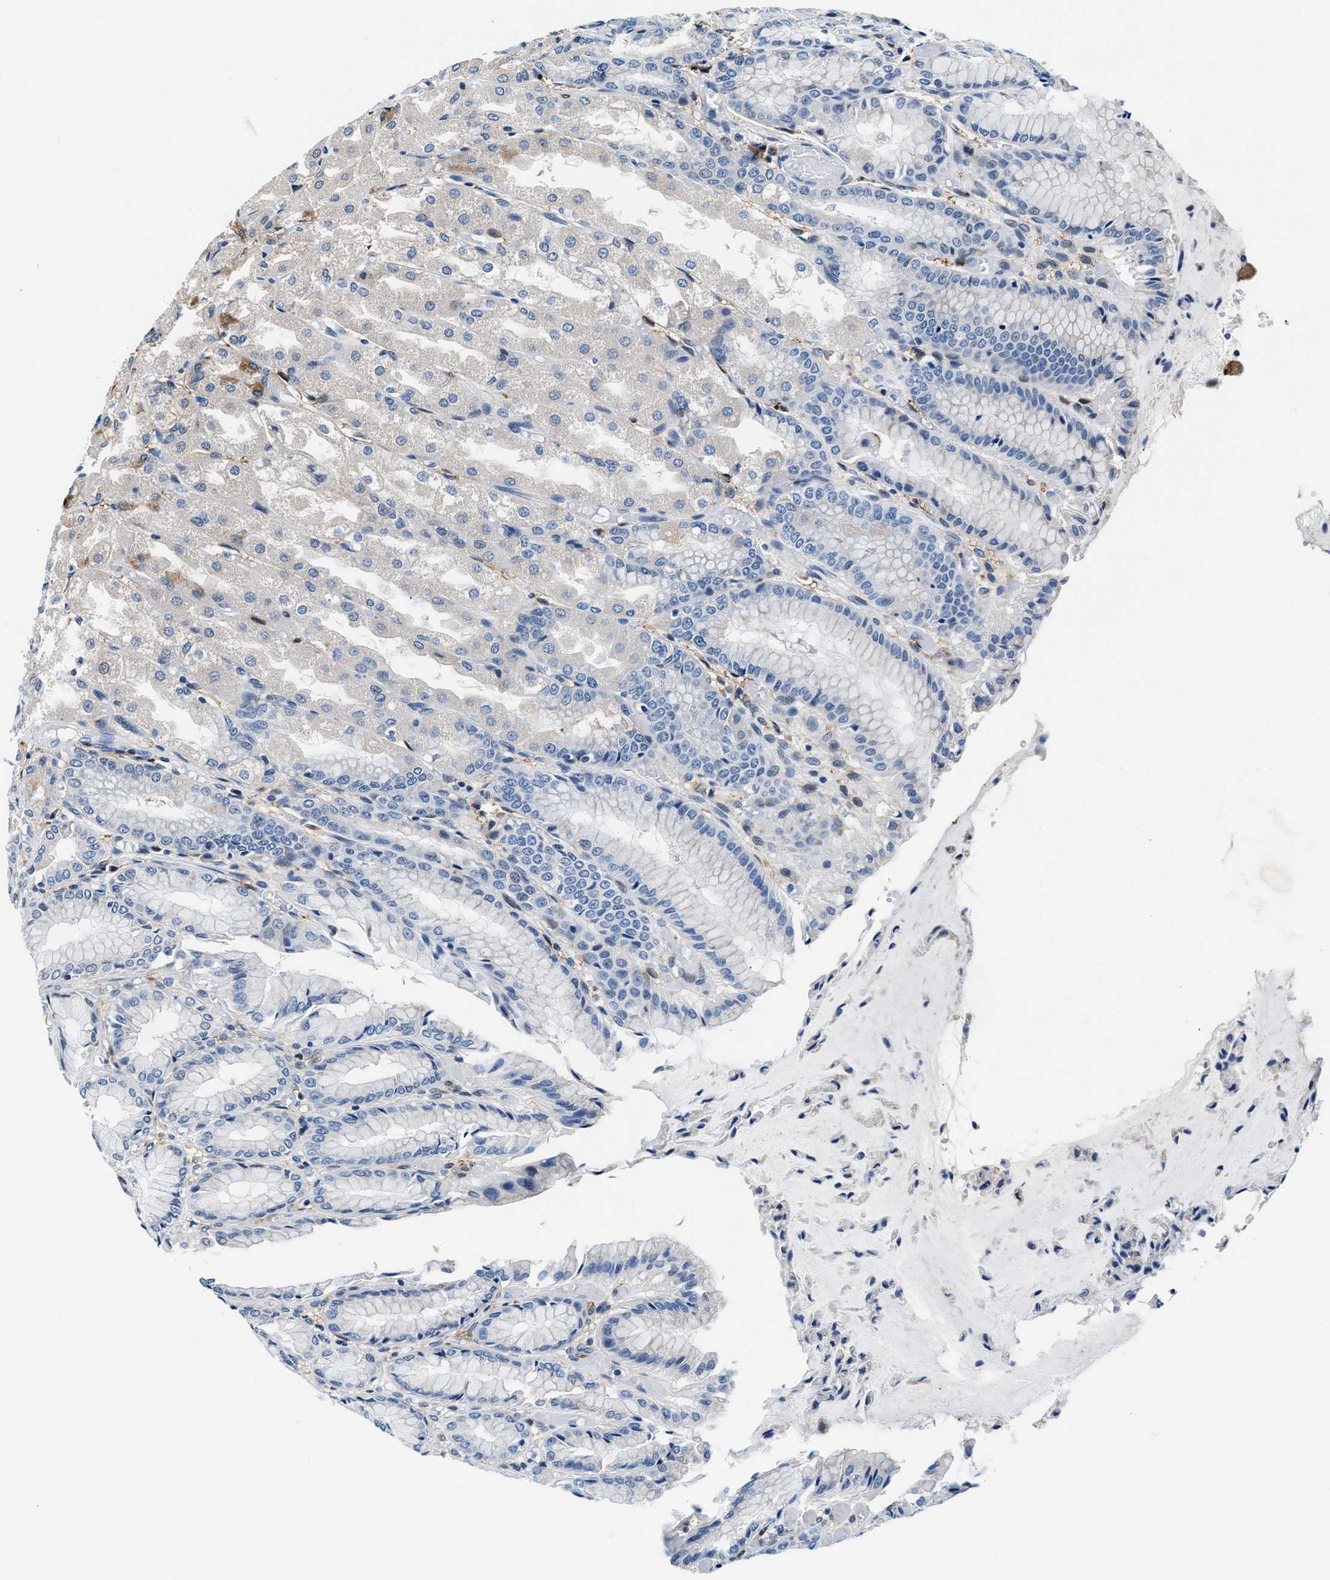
{"staining": {"intensity": "negative", "quantity": "none", "location": "none"}, "tissue": "stomach", "cell_type": "Glandular cells", "image_type": "normal", "snomed": [{"axis": "morphology", "description": "Normal tissue, NOS"}, {"axis": "topography", "description": "Stomach, upper"}], "caption": "There is no significant positivity in glandular cells of stomach. (Brightfield microscopy of DAB (3,3'-diaminobenzidine) immunohistochemistry (IHC) at high magnification).", "gene": "SLFN11", "patient": {"sex": "male", "age": 72}}